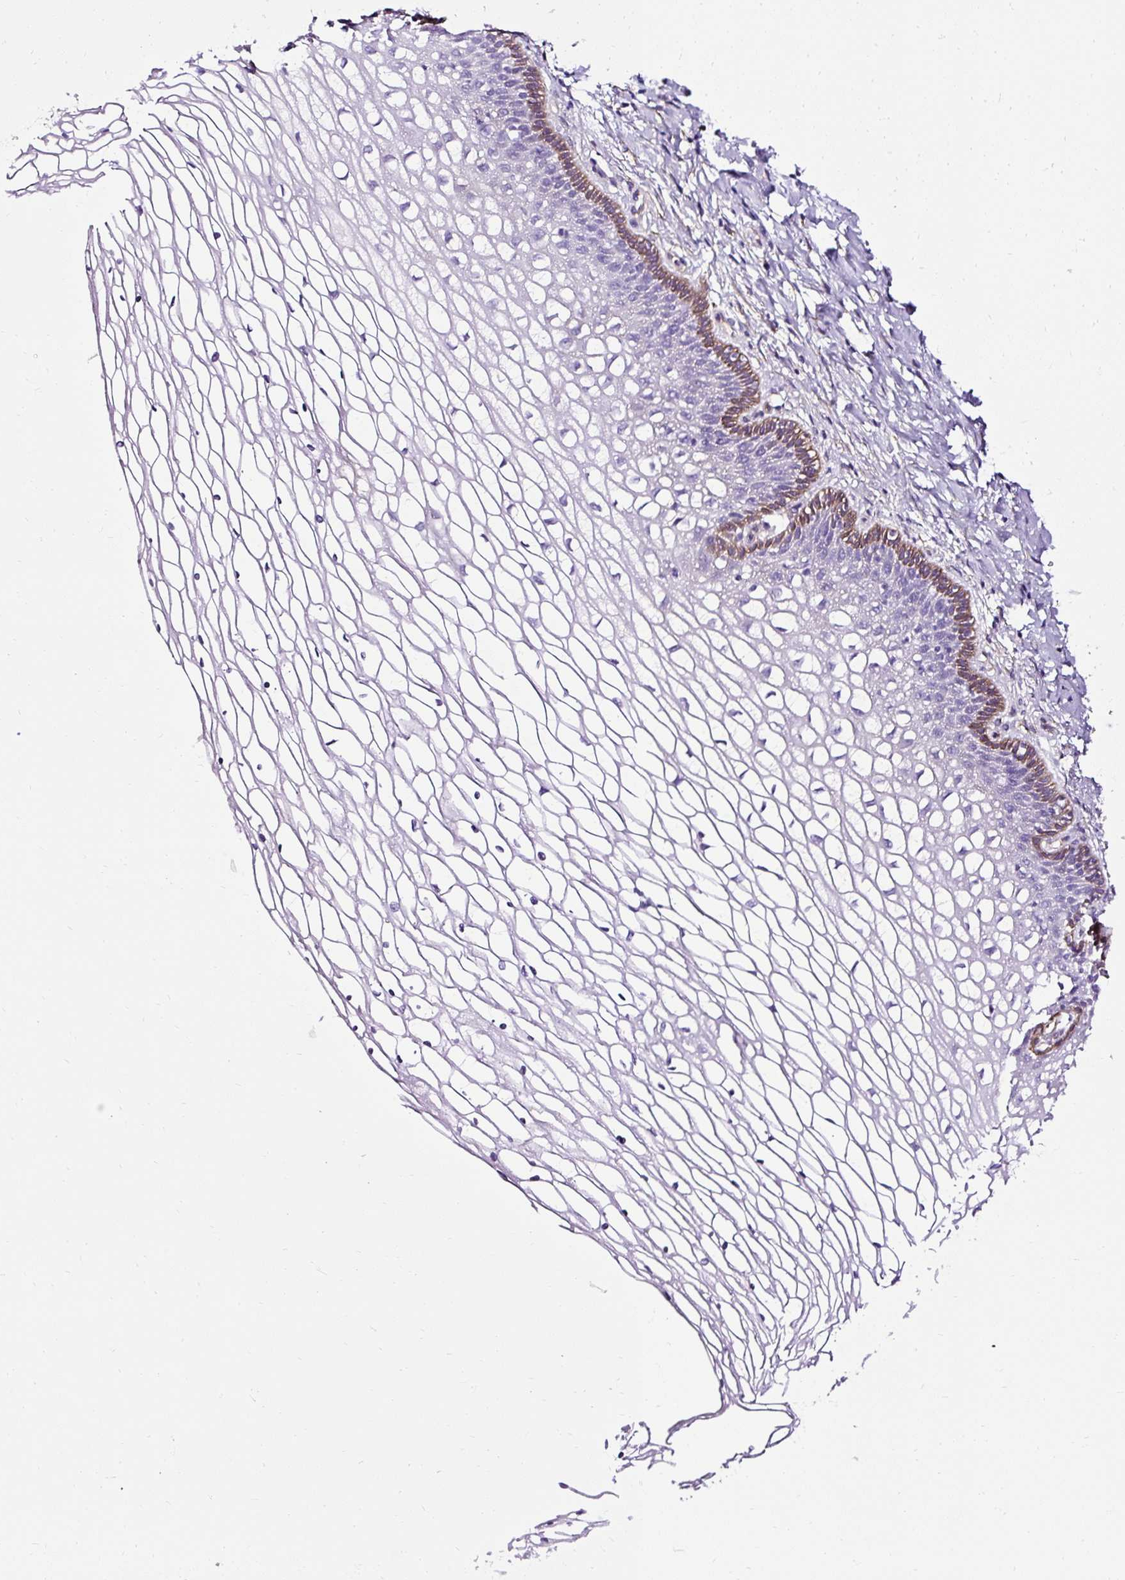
{"staining": {"intensity": "negative", "quantity": "none", "location": "none"}, "tissue": "cervix", "cell_type": "Glandular cells", "image_type": "normal", "snomed": [{"axis": "morphology", "description": "Normal tissue, NOS"}, {"axis": "topography", "description": "Cervix"}], "caption": "Micrograph shows no protein staining in glandular cells of benign cervix.", "gene": "SLC7A8", "patient": {"sex": "female", "age": 36}}